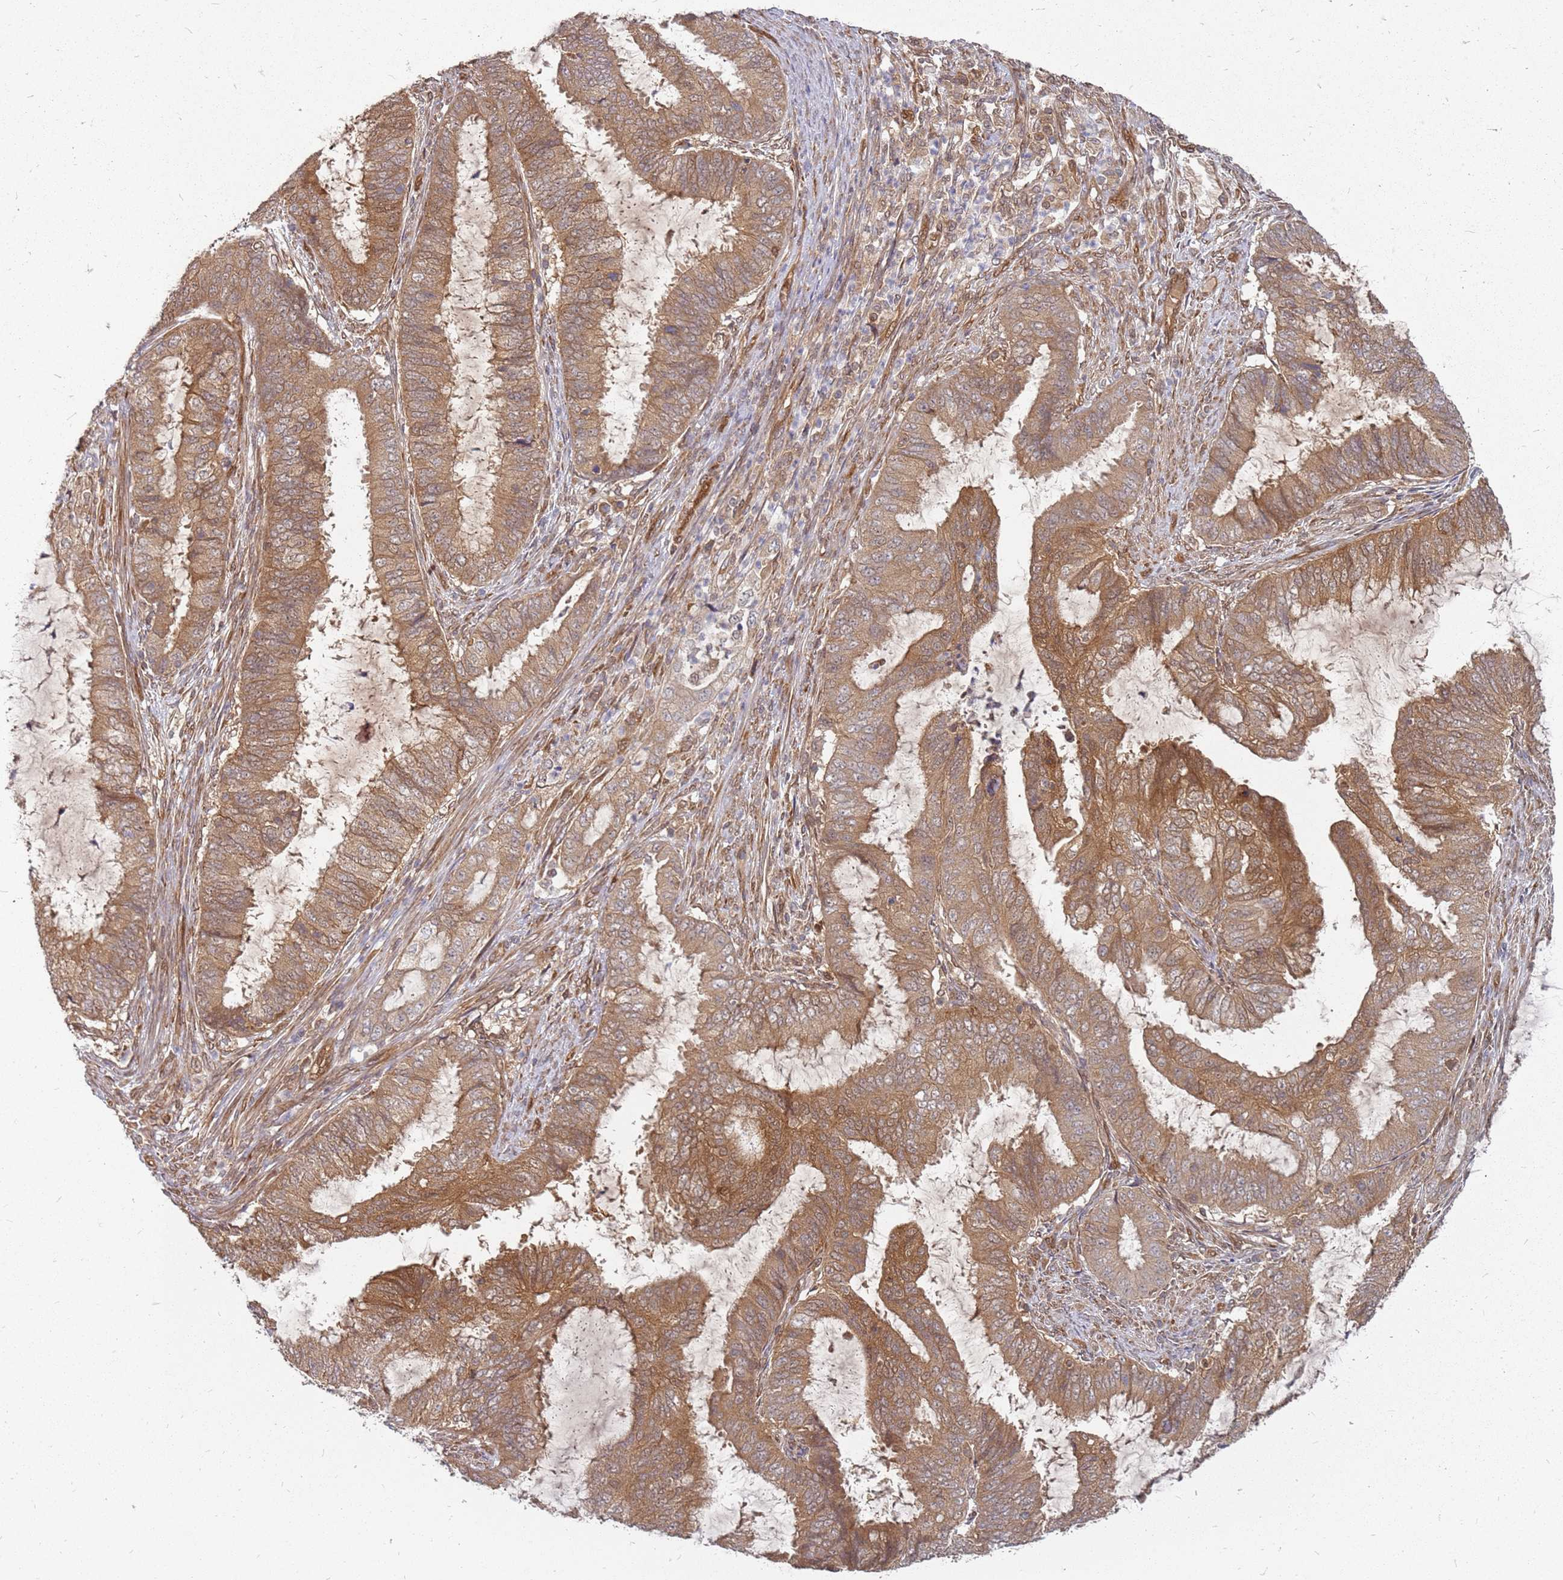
{"staining": {"intensity": "moderate", "quantity": ">75%", "location": "cytoplasmic/membranous"}, "tissue": "endometrial cancer", "cell_type": "Tumor cells", "image_type": "cancer", "snomed": [{"axis": "morphology", "description": "Adenocarcinoma, NOS"}, {"axis": "topography", "description": "Endometrium"}], "caption": "Human endometrial cancer (adenocarcinoma) stained with a protein marker shows moderate staining in tumor cells.", "gene": "NUDT14", "patient": {"sex": "female", "age": 51}}